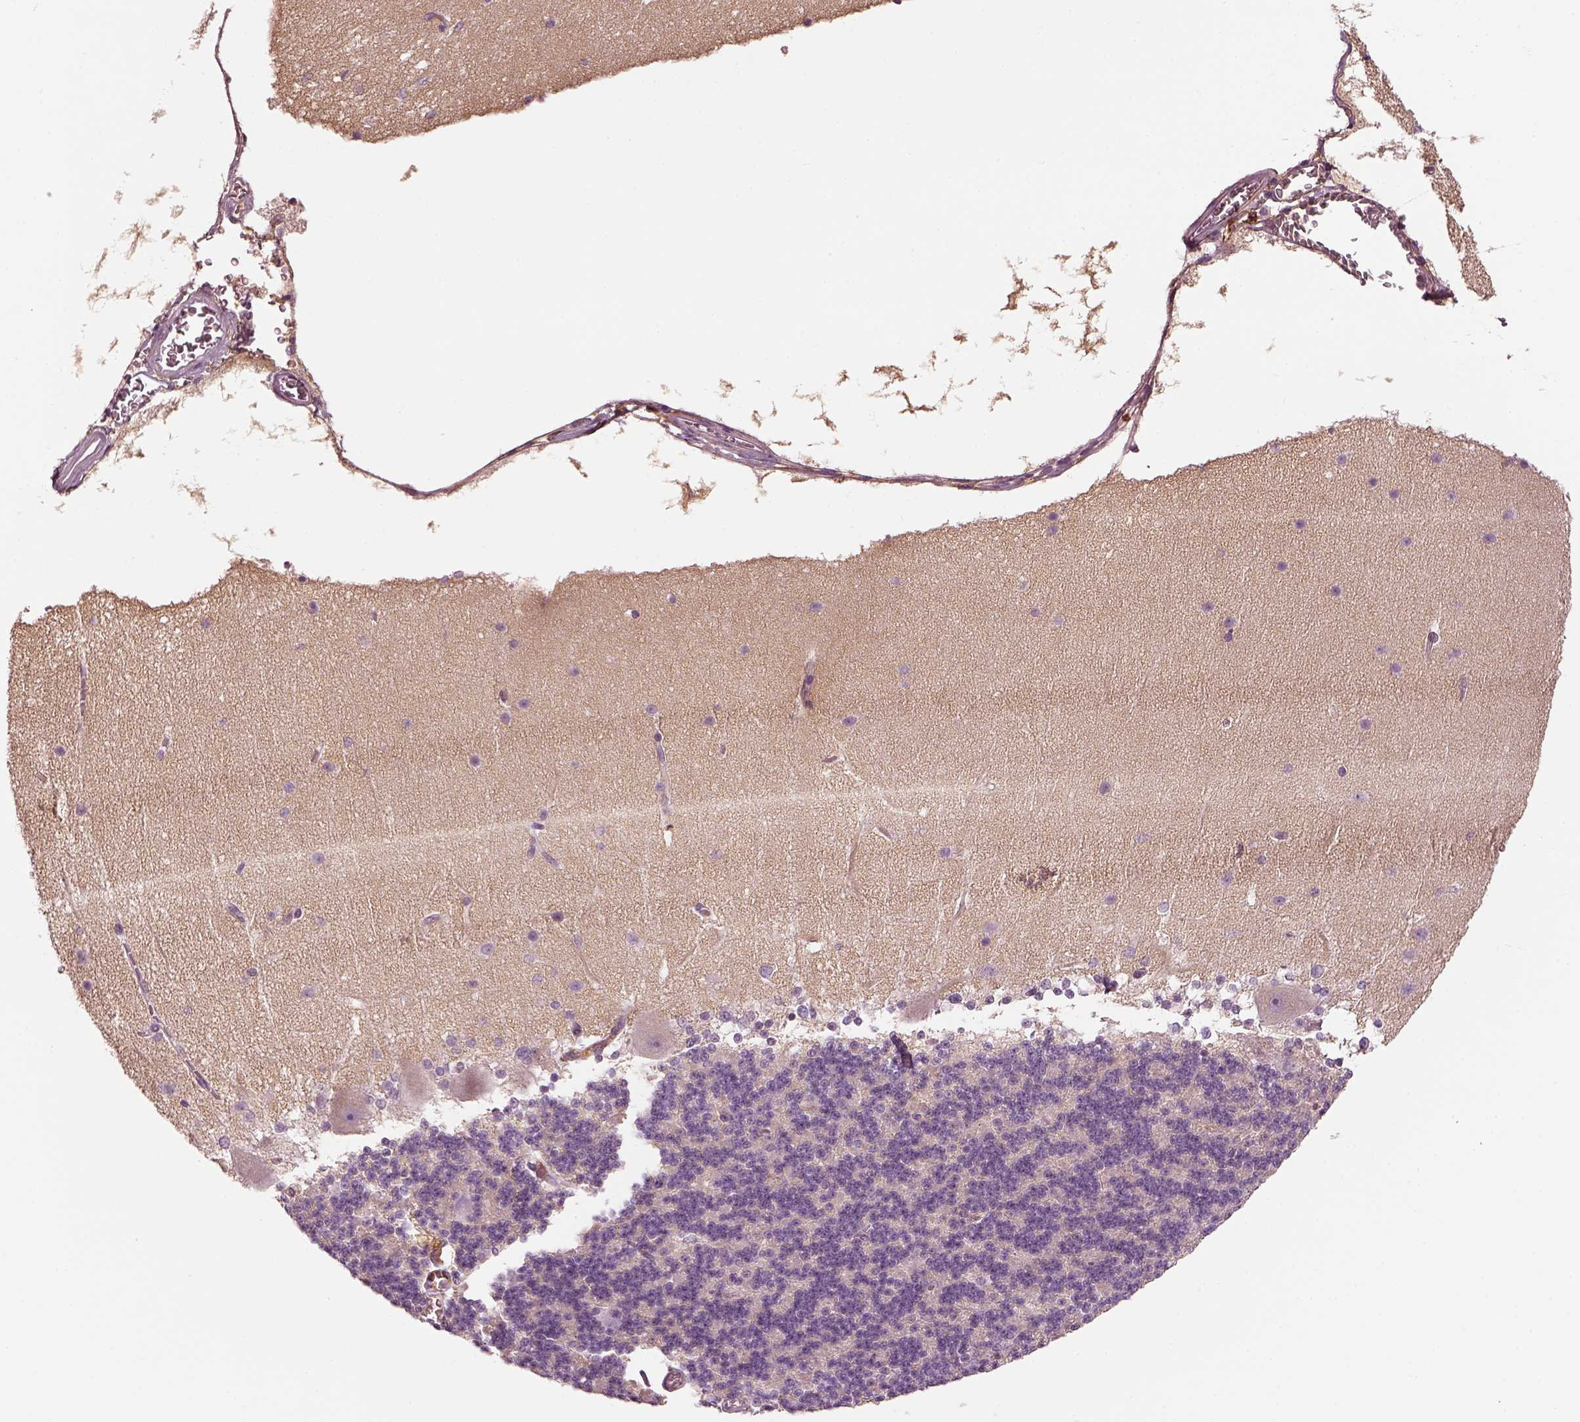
{"staining": {"intensity": "negative", "quantity": "none", "location": "none"}, "tissue": "cerebellum", "cell_type": "Cells in granular layer", "image_type": "normal", "snomed": [{"axis": "morphology", "description": "Normal tissue, NOS"}, {"axis": "topography", "description": "Cerebellum"}], "caption": "The photomicrograph shows no significant expression in cells in granular layer of cerebellum. Brightfield microscopy of IHC stained with DAB (3,3'-diaminobenzidine) (brown) and hematoxylin (blue), captured at high magnification.", "gene": "TRIM69", "patient": {"sex": "female", "age": 19}}